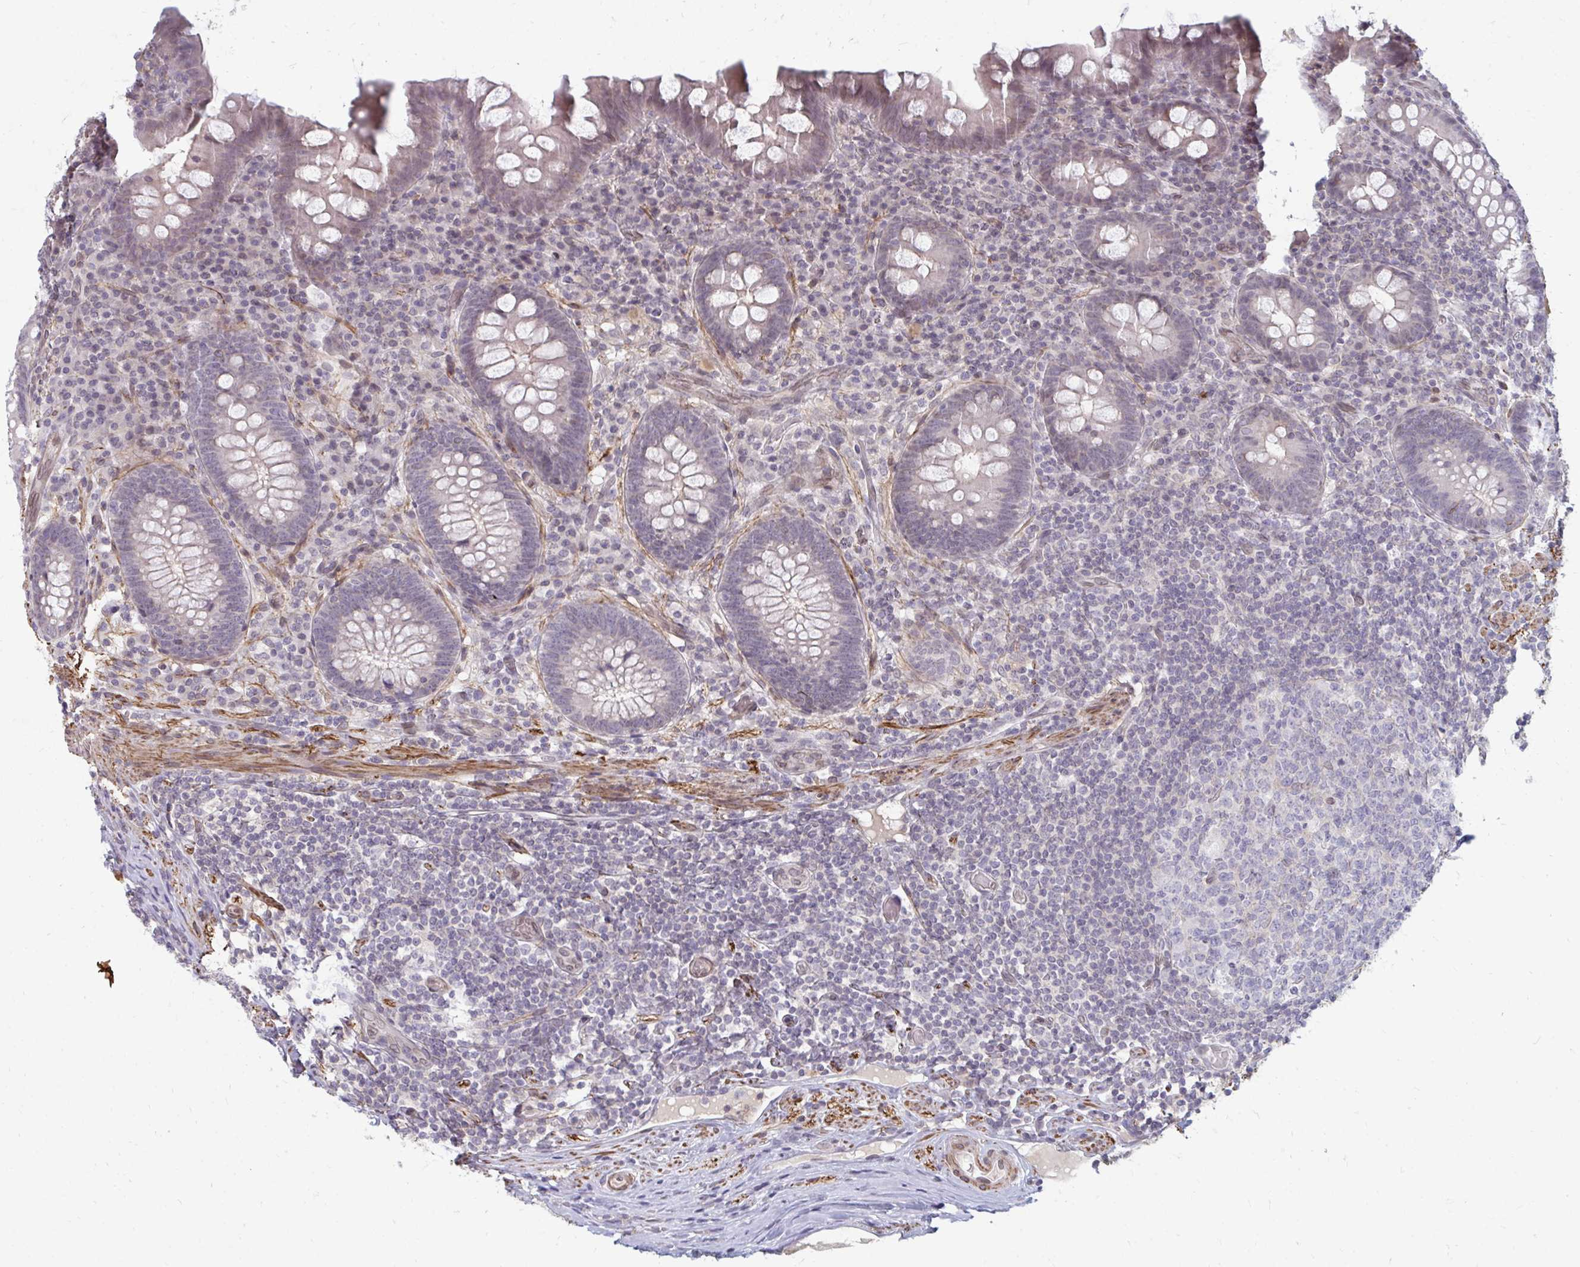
{"staining": {"intensity": "negative", "quantity": "none", "location": "none"}, "tissue": "appendix", "cell_type": "Glandular cells", "image_type": "normal", "snomed": [{"axis": "morphology", "description": "Normal tissue, NOS"}, {"axis": "topography", "description": "Appendix"}], "caption": "This is an IHC photomicrograph of benign human appendix. There is no expression in glandular cells.", "gene": "GPC5", "patient": {"sex": "male", "age": 71}}